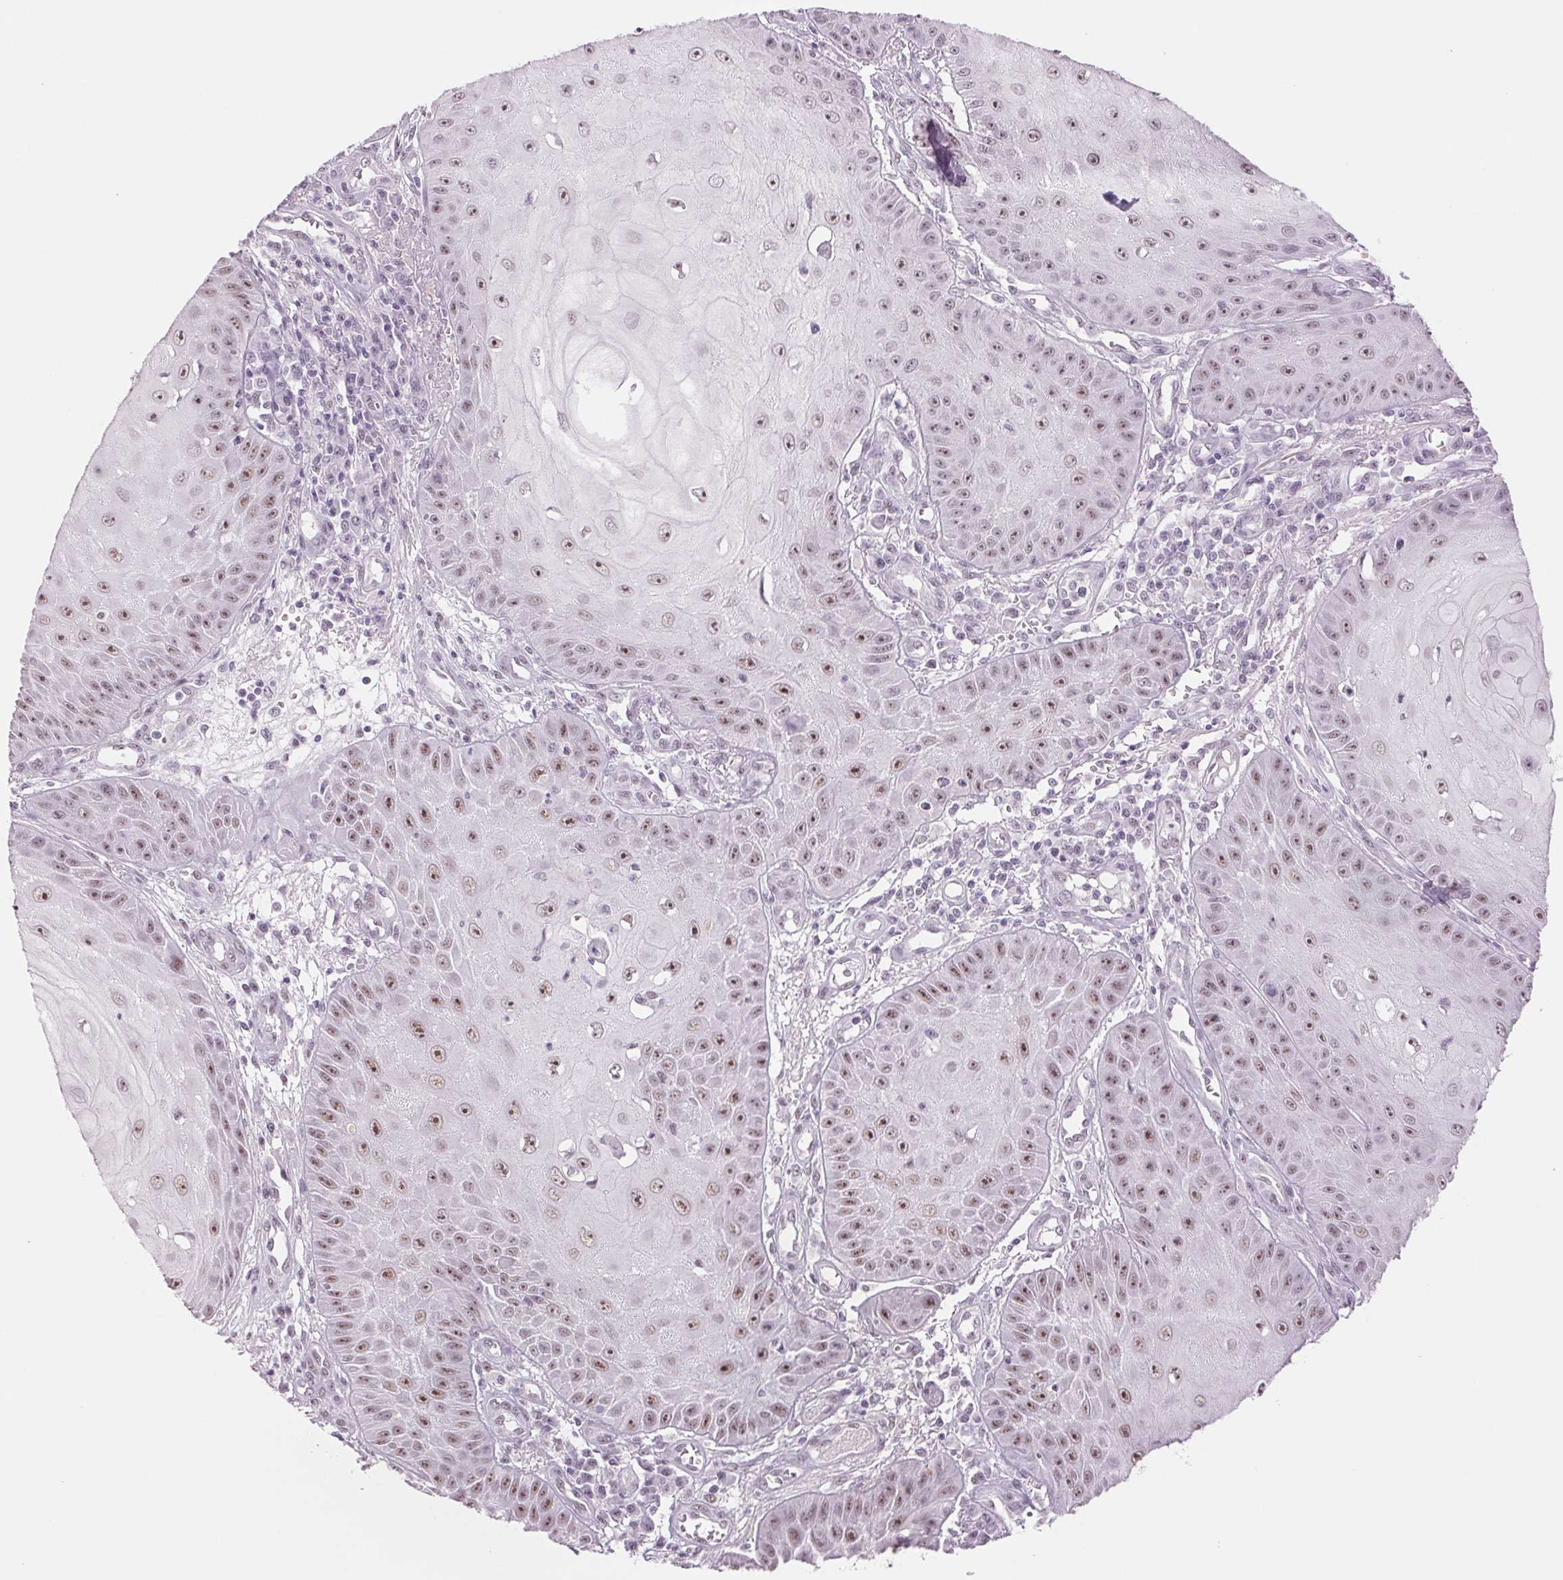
{"staining": {"intensity": "moderate", "quantity": ">75%", "location": "nuclear"}, "tissue": "skin cancer", "cell_type": "Tumor cells", "image_type": "cancer", "snomed": [{"axis": "morphology", "description": "Squamous cell carcinoma, NOS"}, {"axis": "topography", "description": "Skin"}], "caption": "High-magnification brightfield microscopy of skin cancer (squamous cell carcinoma) stained with DAB (brown) and counterstained with hematoxylin (blue). tumor cells exhibit moderate nuclear positivity is seen in approximately>75% of cells.", "gene": "ZC3H14", "patient": {"sex": "male", "age": 70}}